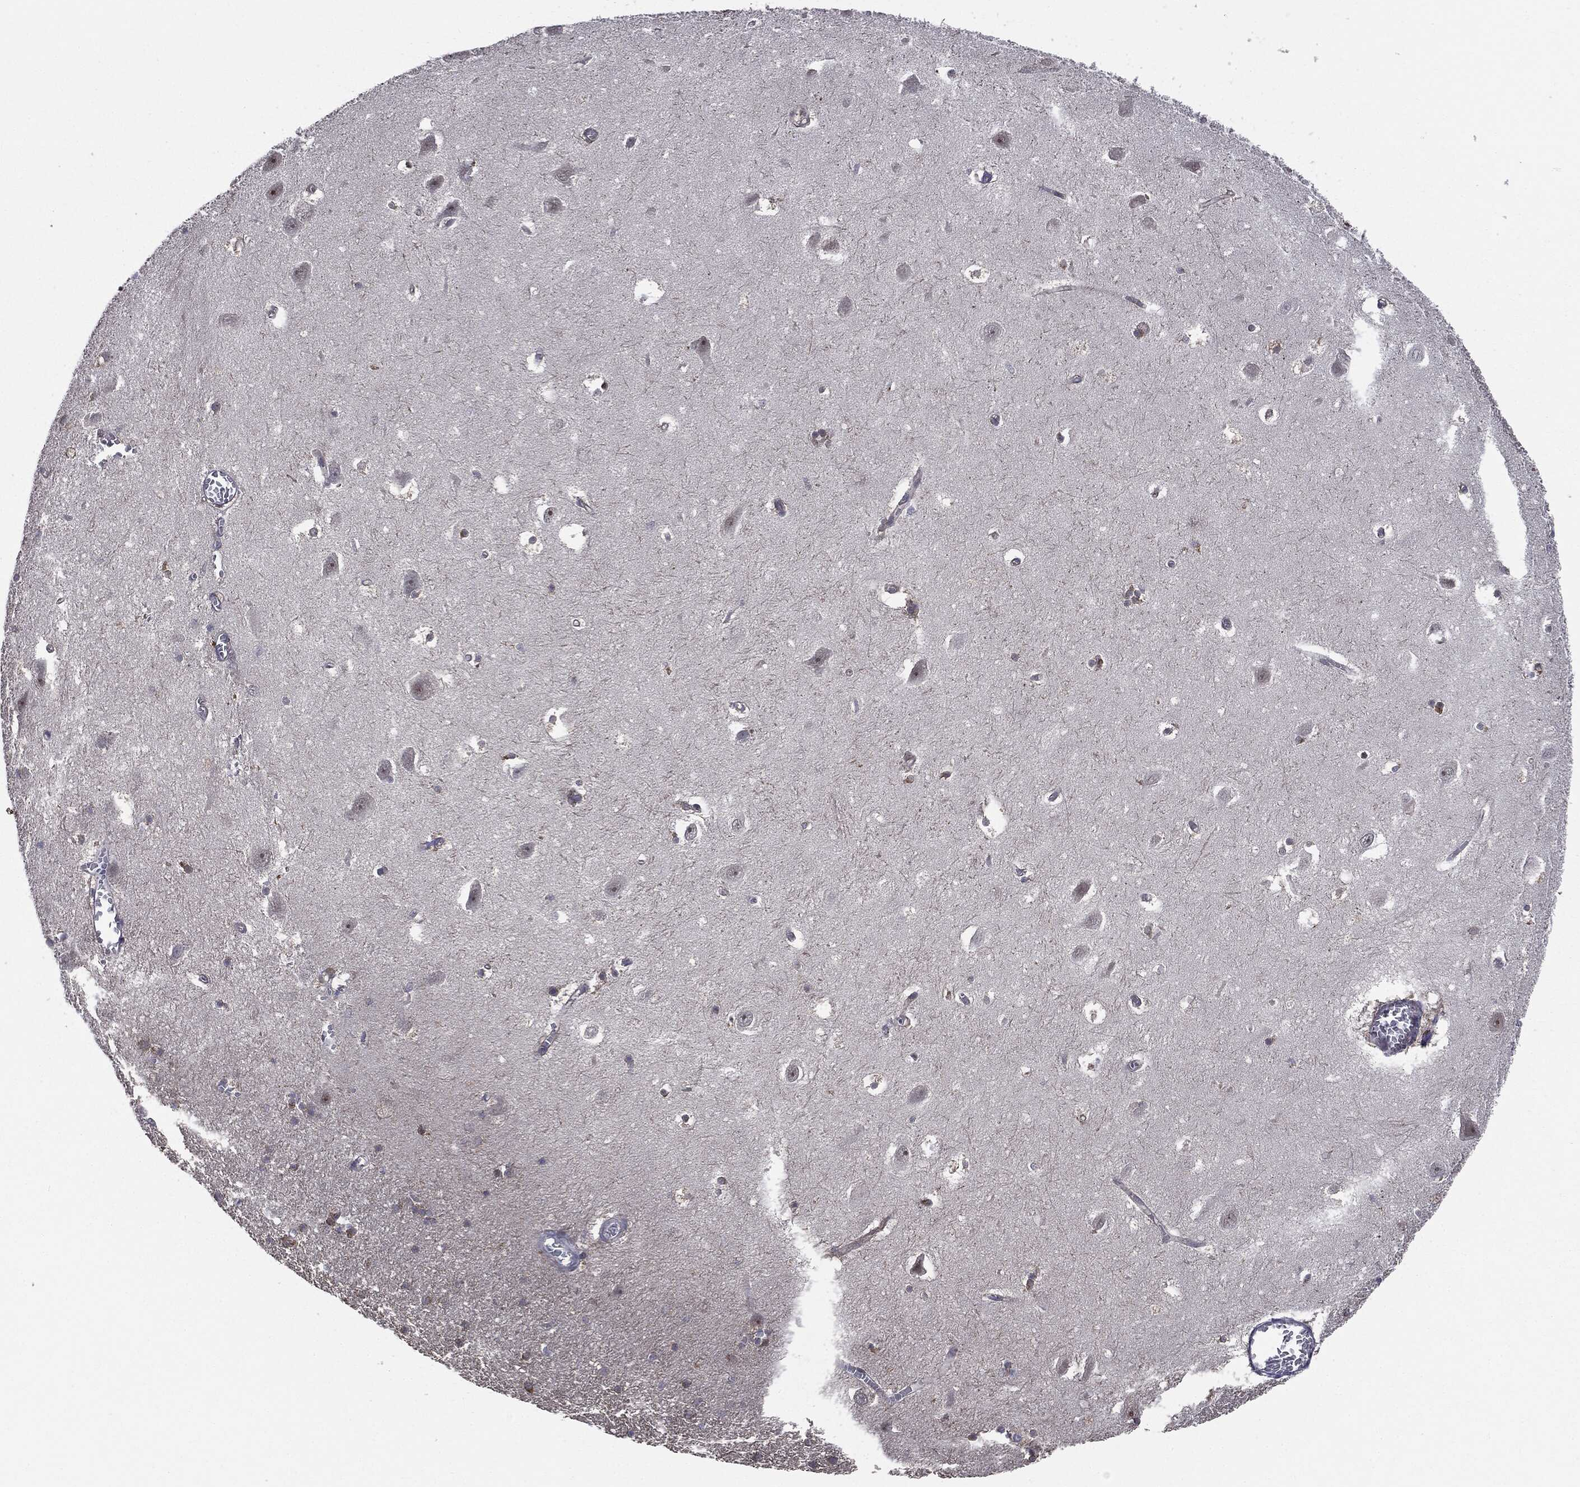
{"staining": {"intensity": "negative", "quantity": "none", "location": "none"}, "tissue": "hippocampus", "cell_type": "Glial cells", "image_type": "normal", "snomed": [{"axis": "morphology", "description": "Normal tissue, NOS"}, {"axis": "topography", "description": "Hippocampus"}], "caption": "Immunohistochemistry (IHC) of normal hippocampus demonstrates no positivity in glial cells.", "gene": "TRMT1L", "patient": {"sex": "female", "age": 64}}